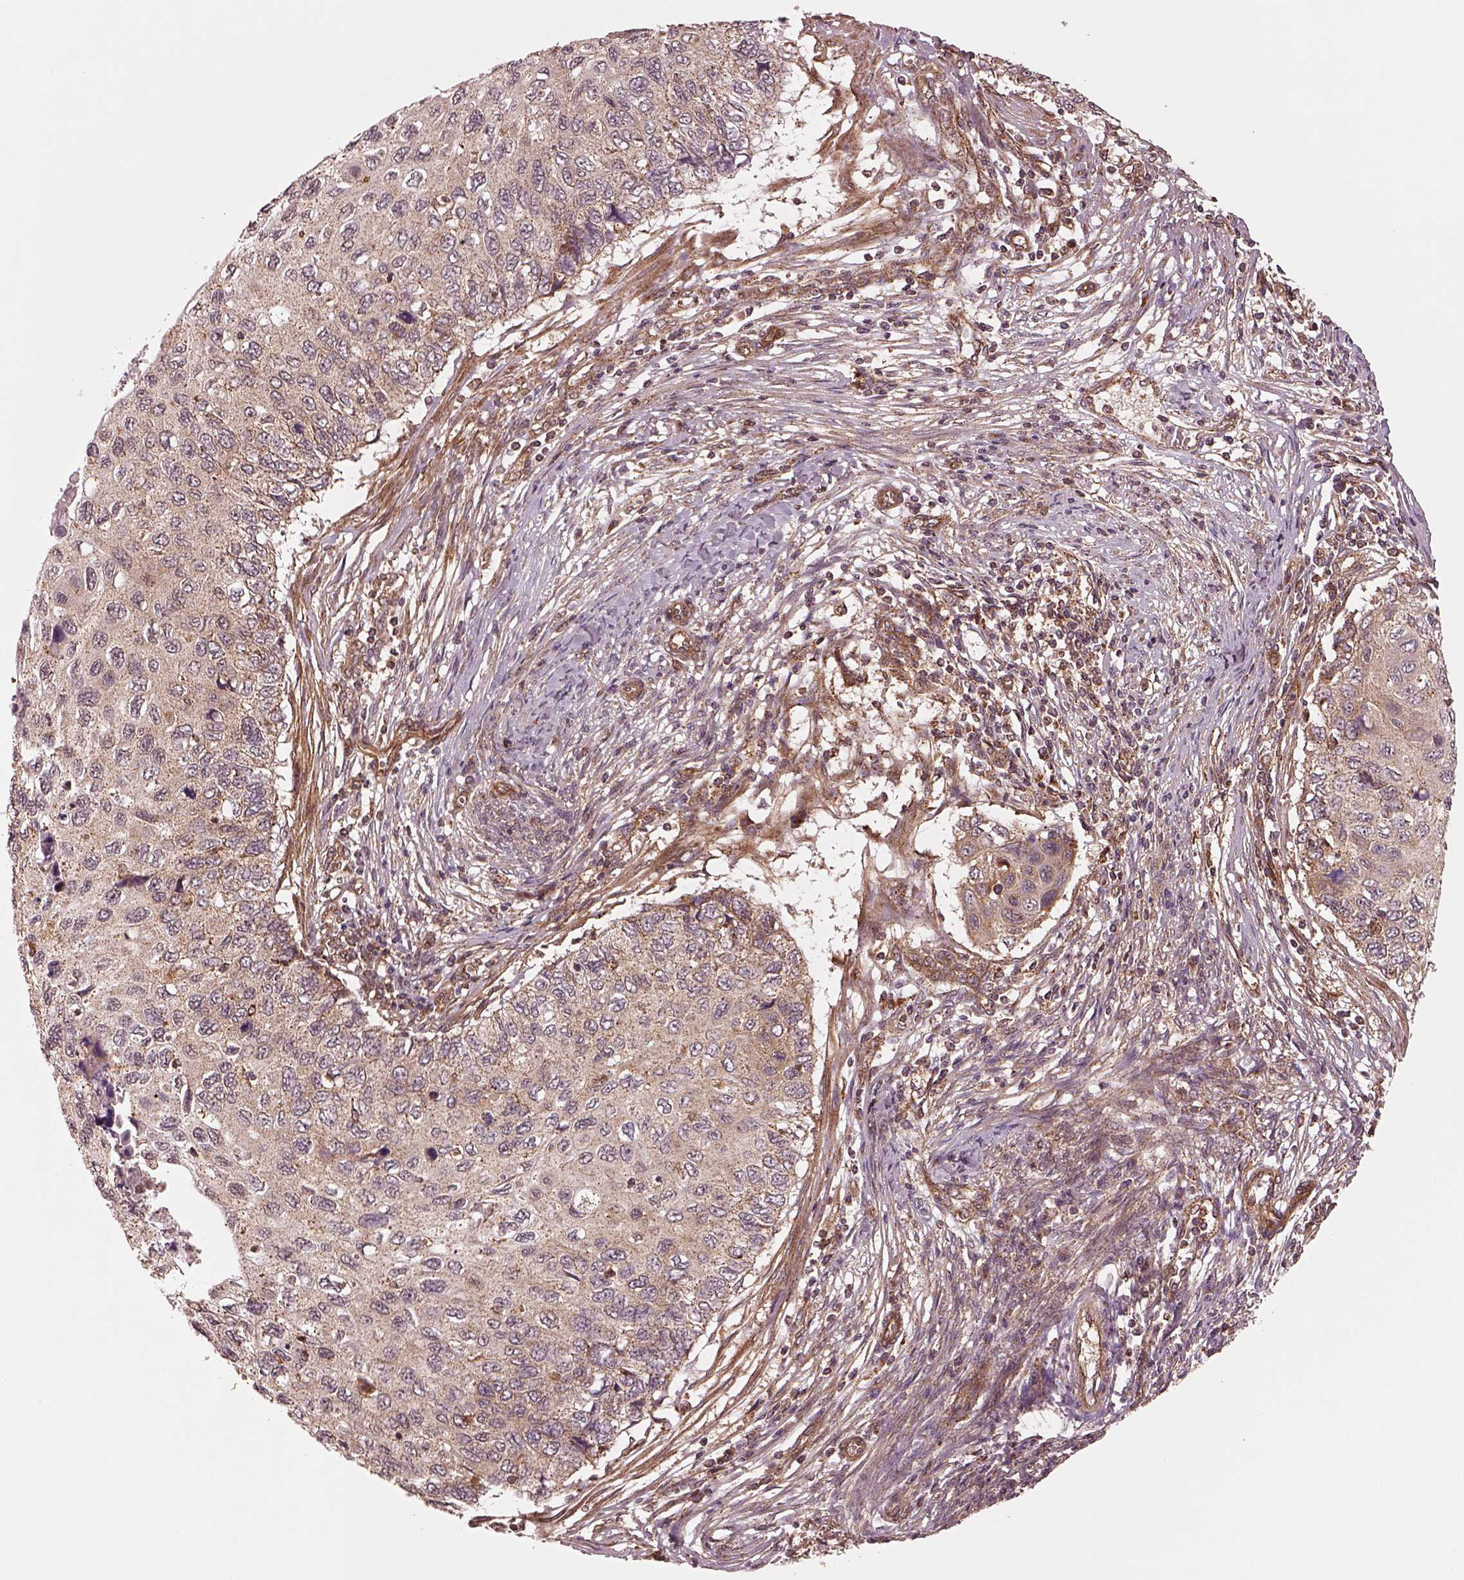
{"staining": {"intensity": "moderate", "quantity": "<25%", "location": "cytoplasmic/membranous"}, "tissue": "cervical cancer", "cell_type": "Tumor cells", "image_type": "cancer", "snomed": [{"axis": "morphology", "description": "Squamous cell carcinoma, NOS"}, {"axis": "topography", "description": "Cervix"}], "caption": "Tumor cells show low levels of moderate cytoplasmic/membranous positivity in about <25% of cells in cervical cancer (squamous cell carcinoma).", "gene": "WASHC2A", "patient": {"sex": "female", "age": 70}}